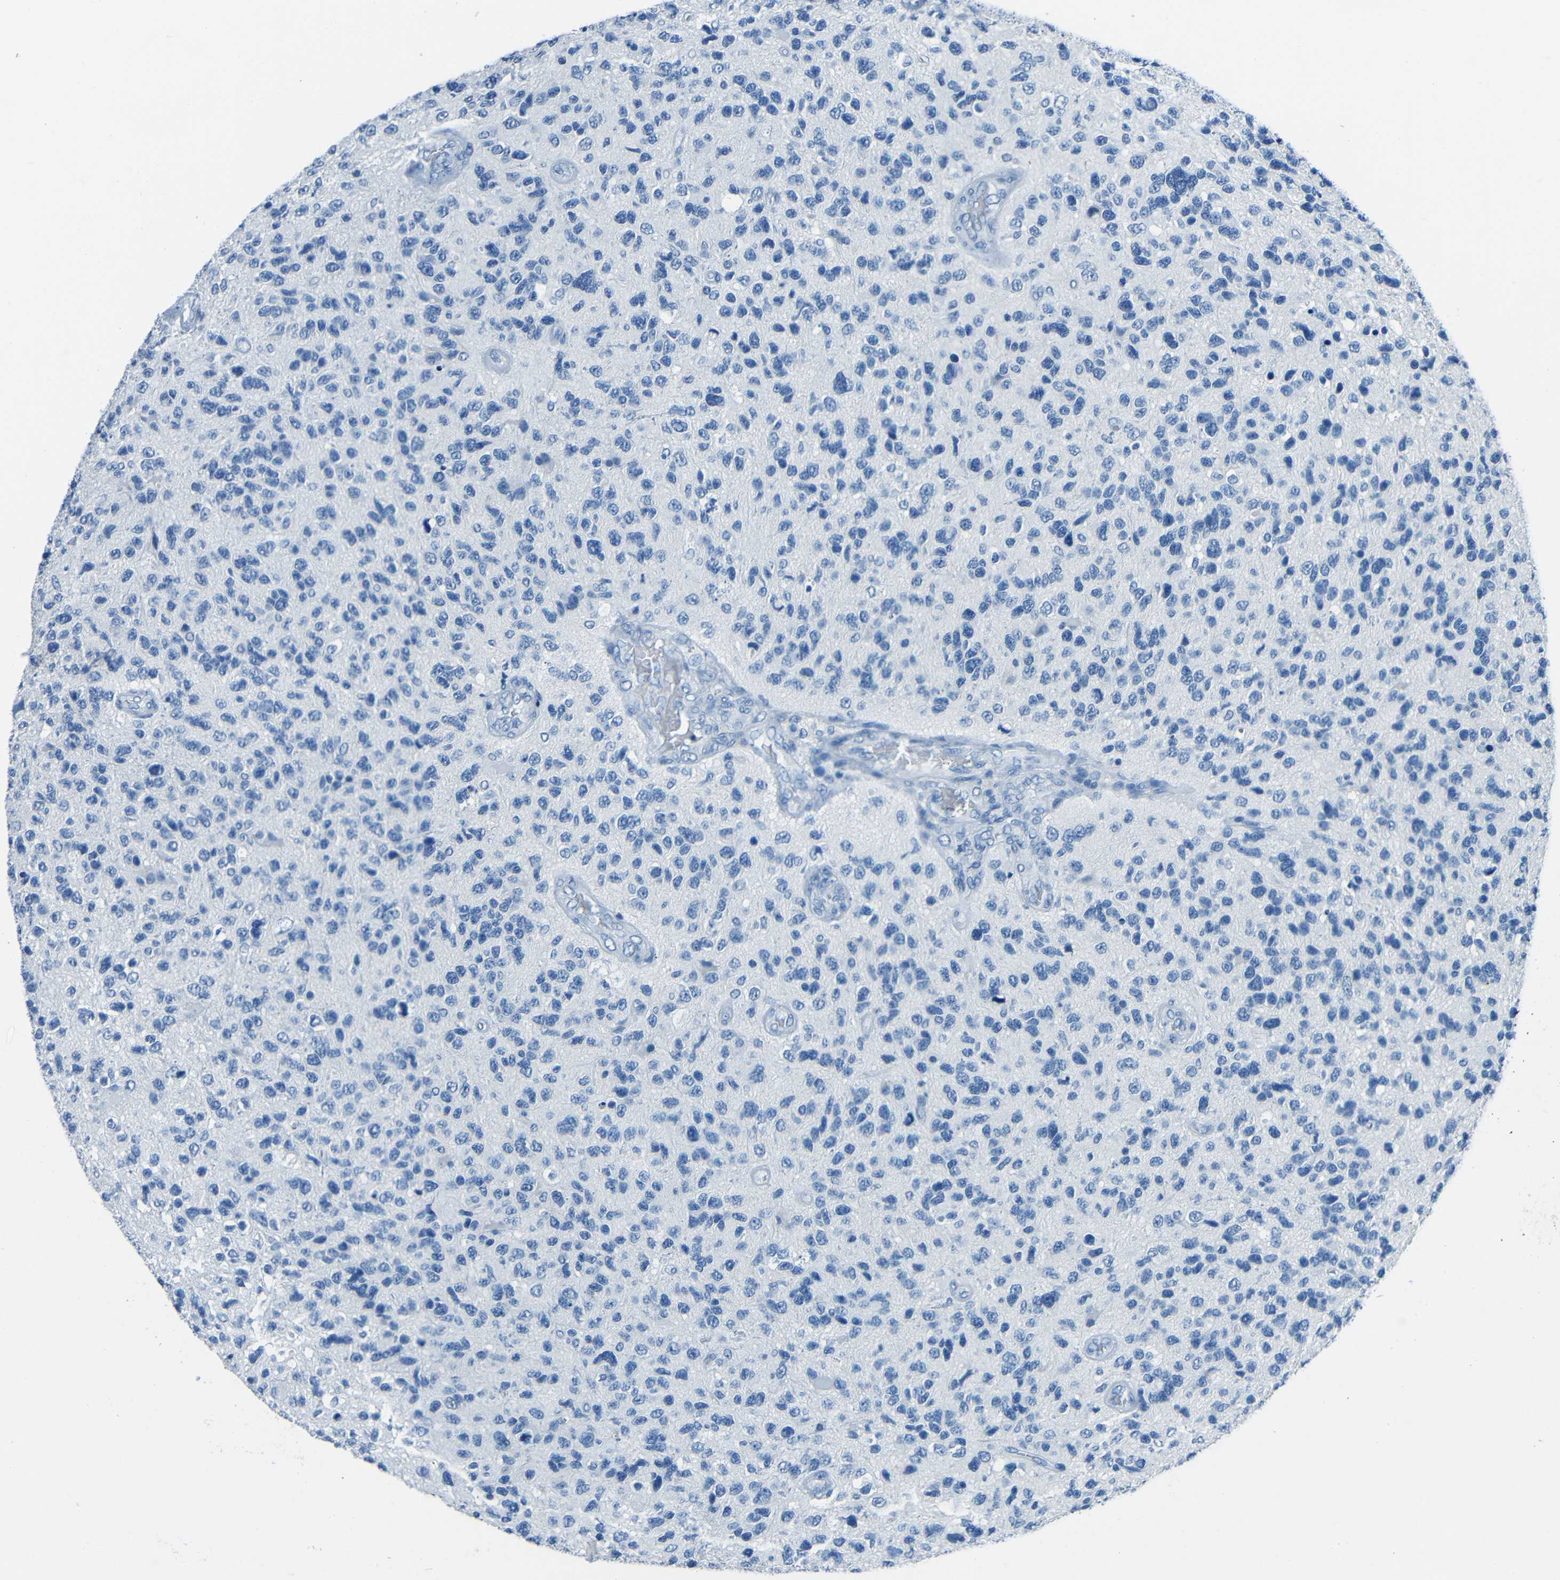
{"staining": {"intensity": "negative", "quantity": "none", "location": "none"}, "tissue": "glioma", "cell_type": "Tumor cells", "image_type": "cancer", "snomed": [{"axis": "morphology", "description": "Glioma, malignant, High grade"}, {"axis": "topography", "description": "Brain"}], "caption": "Glioma was stained to show a protein in brown. There is no significant positivity in tumor cells.", "gene": "FBN2", "patient": {"sex": "female", "age": 58}}